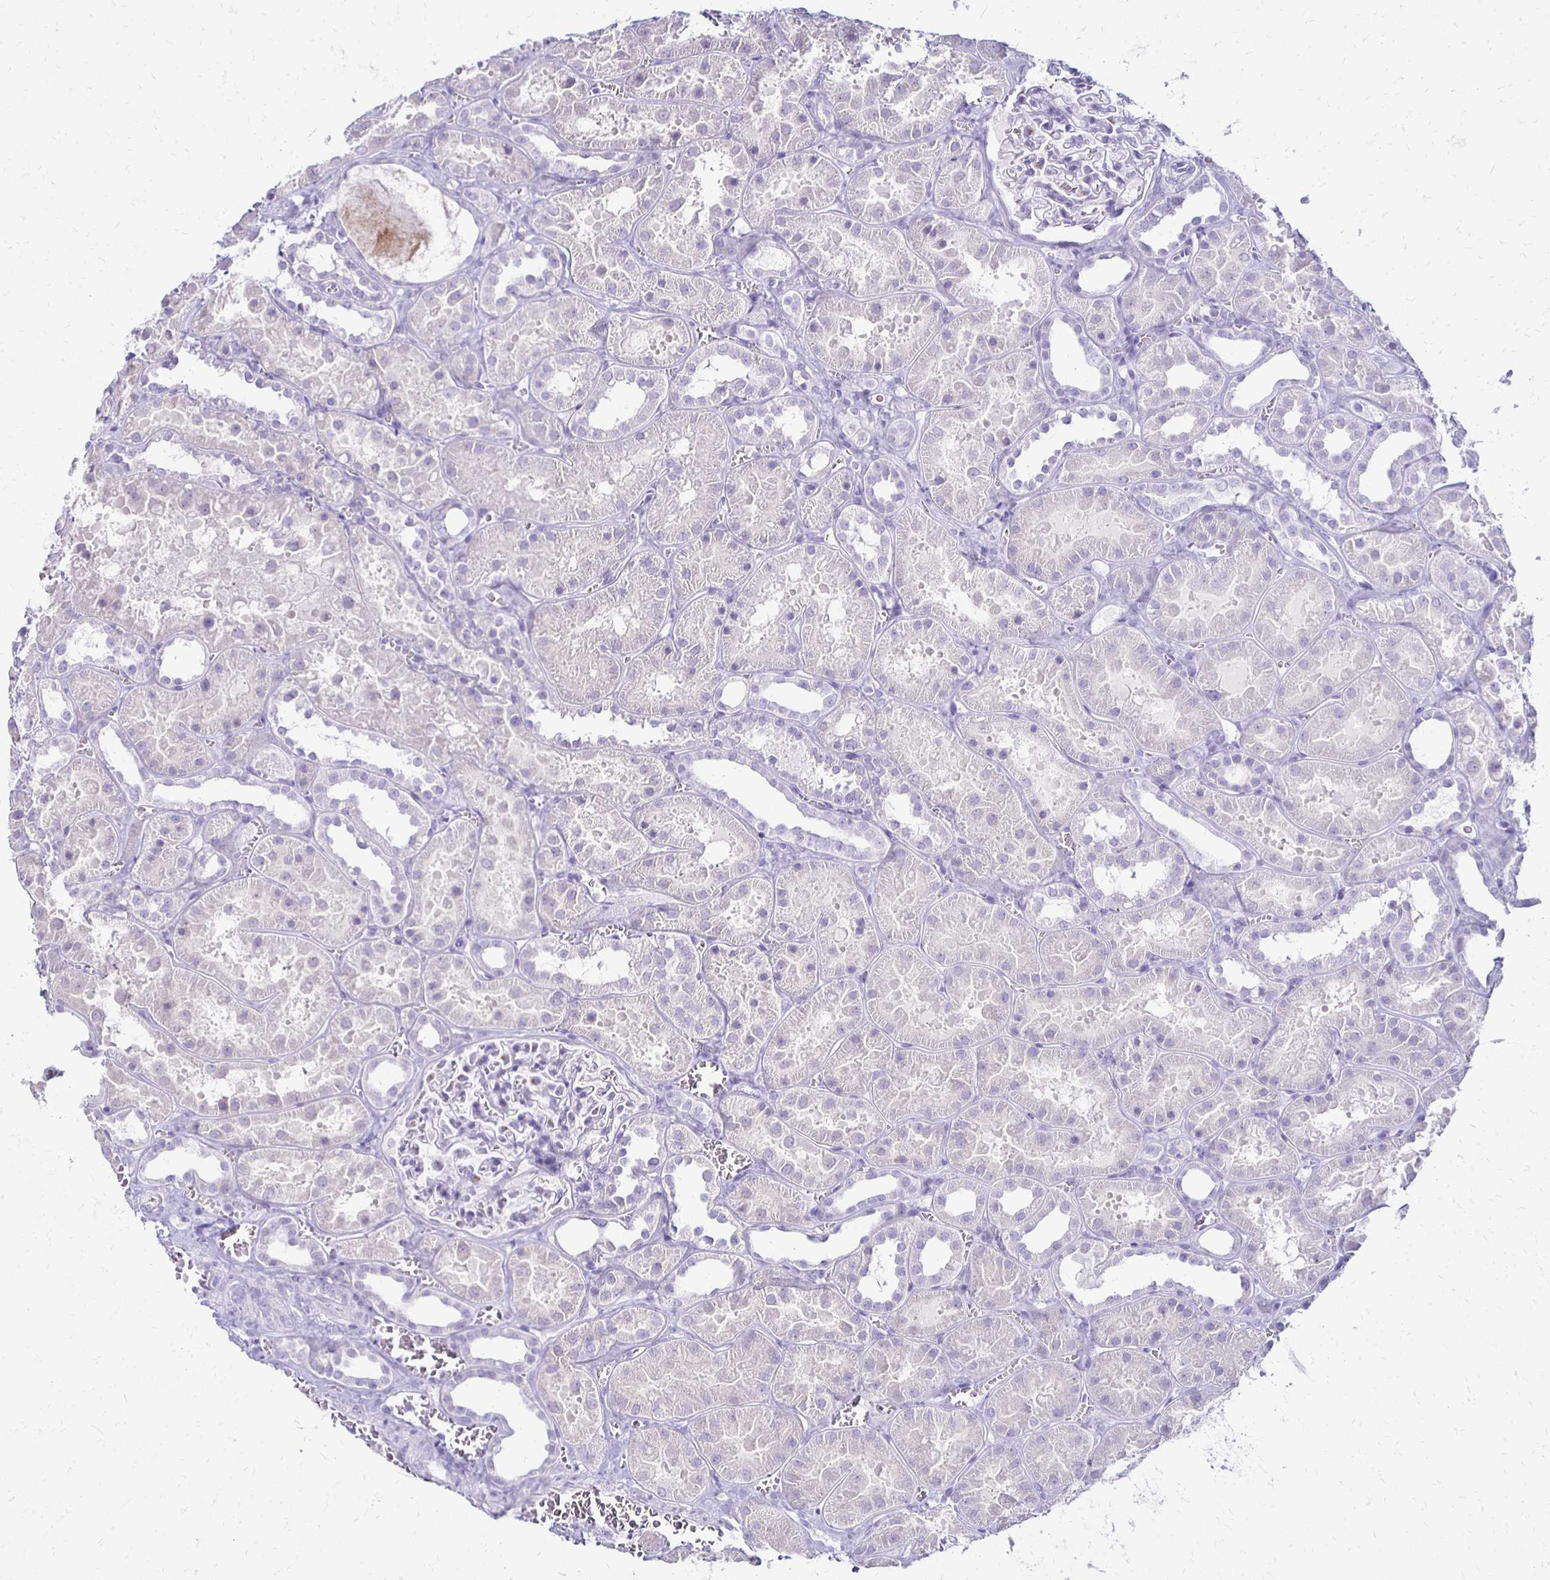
{"staining": {"intensity": "negative", "quantity": "none", "location": "none"}, "tissue": "kidney", "cell_type": "Cells in glomeruli", "image_type": "normal", "snomed": [{"axis": "morphology", "description": "Normal tissue, NOS"}, {"axis": "topography", "description": "Kidney"}], "caption": "High magnification brightfield microscopy of benign kidney stained with DAB (brown) and counterstained with hematoxylin (blue): cells in glomeruli show no significant positivity. Nuclei are stained in blue.", "gene": "RYR1", "patient": {"sex": "female", "age": 41}}